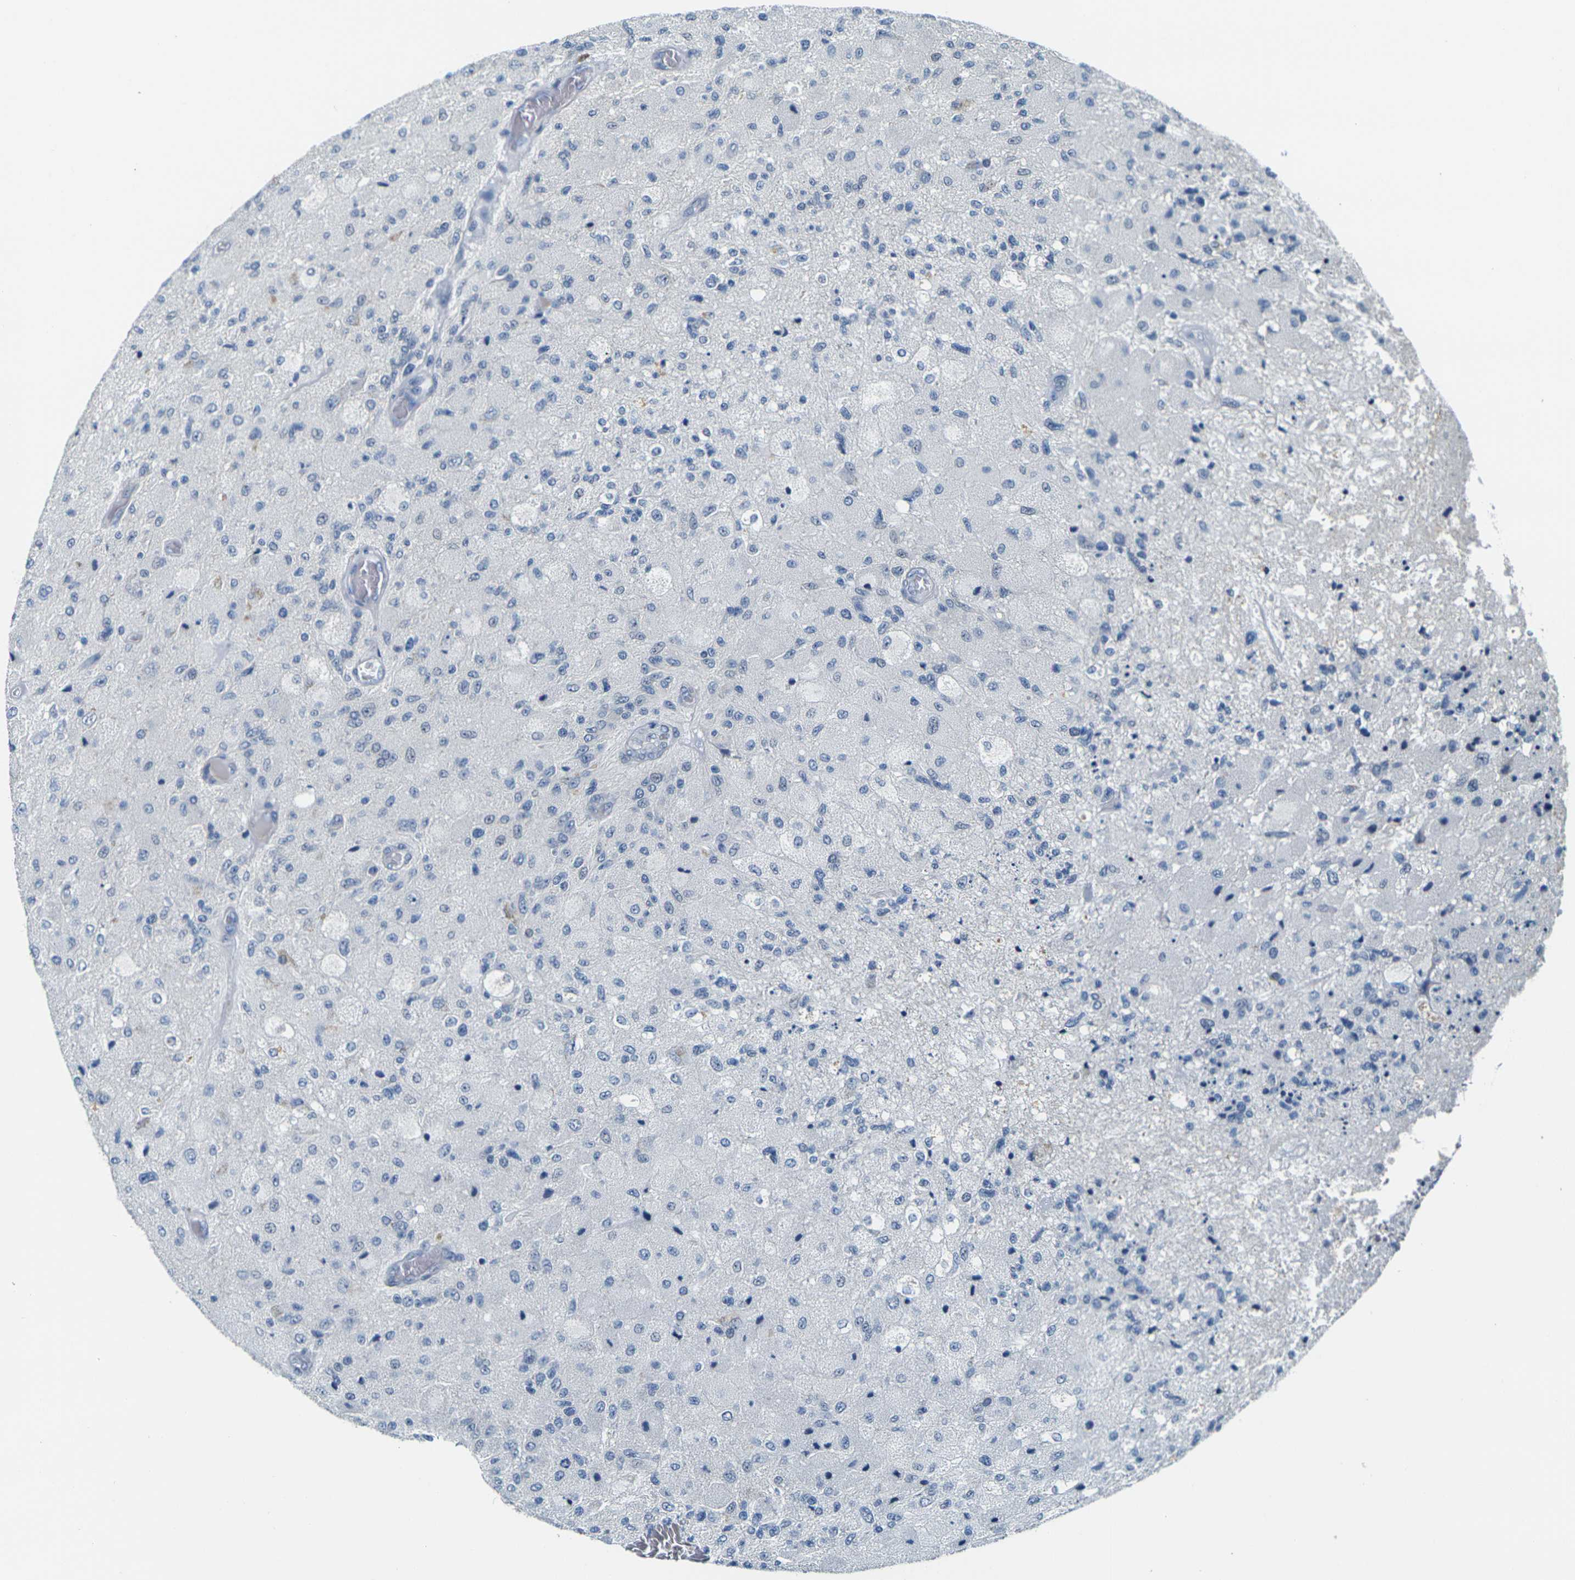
{"staining": {"intensity": "negative", "quantity": "none", "location": "none"}, "tissue": "glioma", "cell_type": "Tumor cells", "image_type": "cancer", "snomed": [{"axis": "morphology", "description": "Normal tissue, NOS"}, {"axis": "morphology", "description": "Glioma, malignant, High grade"}, {"axis": "topography", "description": "Cerebral cortex"}], "caption": "Tumor cells show no significant staining in malignant high-grade glioma. (IHC, brightfield microscopy, high magnification).", "gene": "SHISAL2B", "patient": {"sex": "male", "age": 77}}